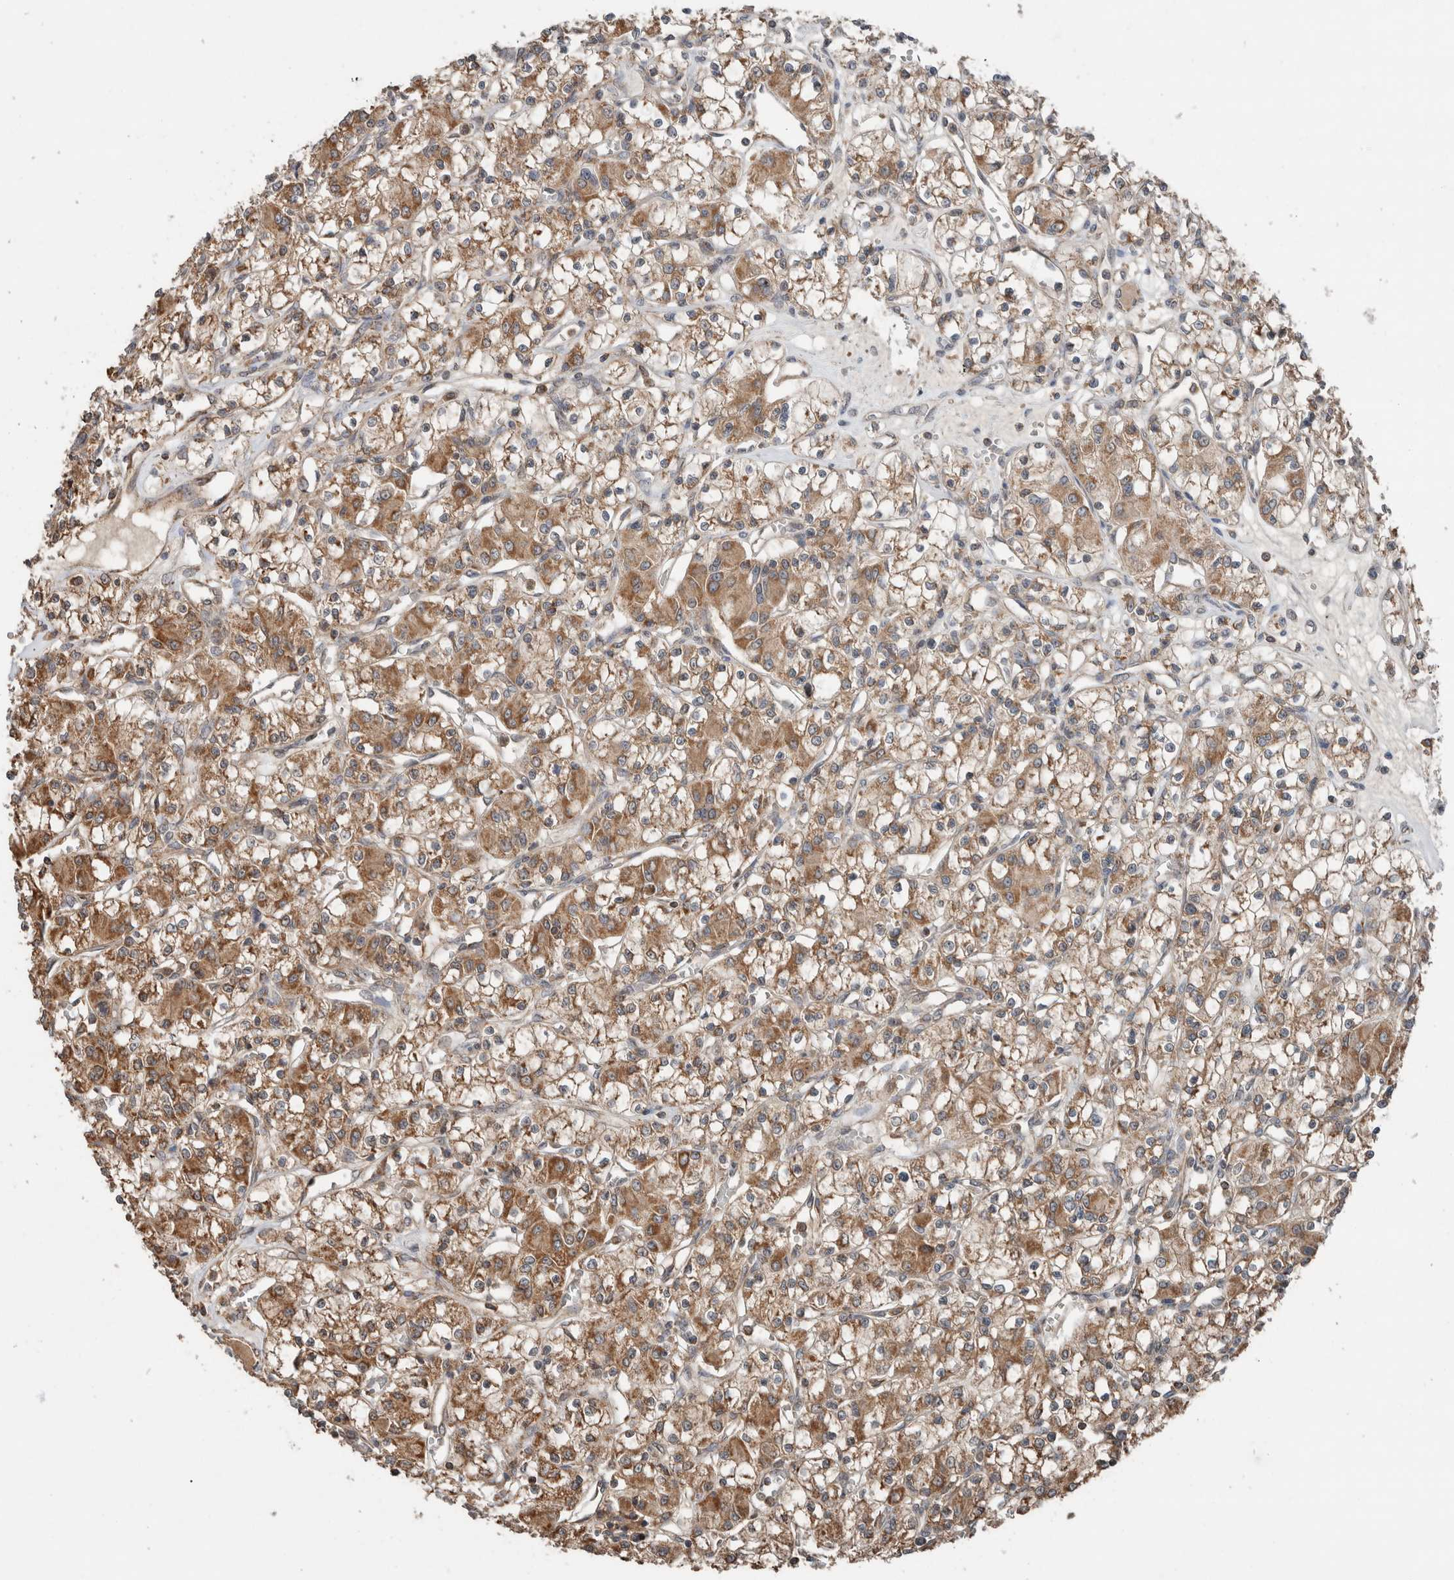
{"staining": {"intensity": "moderate", "quantity": "25%-75%", "location": "cytoplasmic/membranous"}, "tissue": "renal cancer", "cell_type": "Tumor cells", "image_type": "cancer", "snomed": [{"axis": "morphology", "description": "Adenocarcinoma, NOS"}, {"axis": "topography", "description": "Kidney"}], "caption": "This micrograph demonstrates renal cancer stained with immunohistochemistry to label a protein in brown. The cytoplasmic/membranous of tumor cells show moderate positivity for the protein. Nuclei are counter-stained blue.", "gene": "KLK14", "patient": {"sex": "female", "age": 59}}